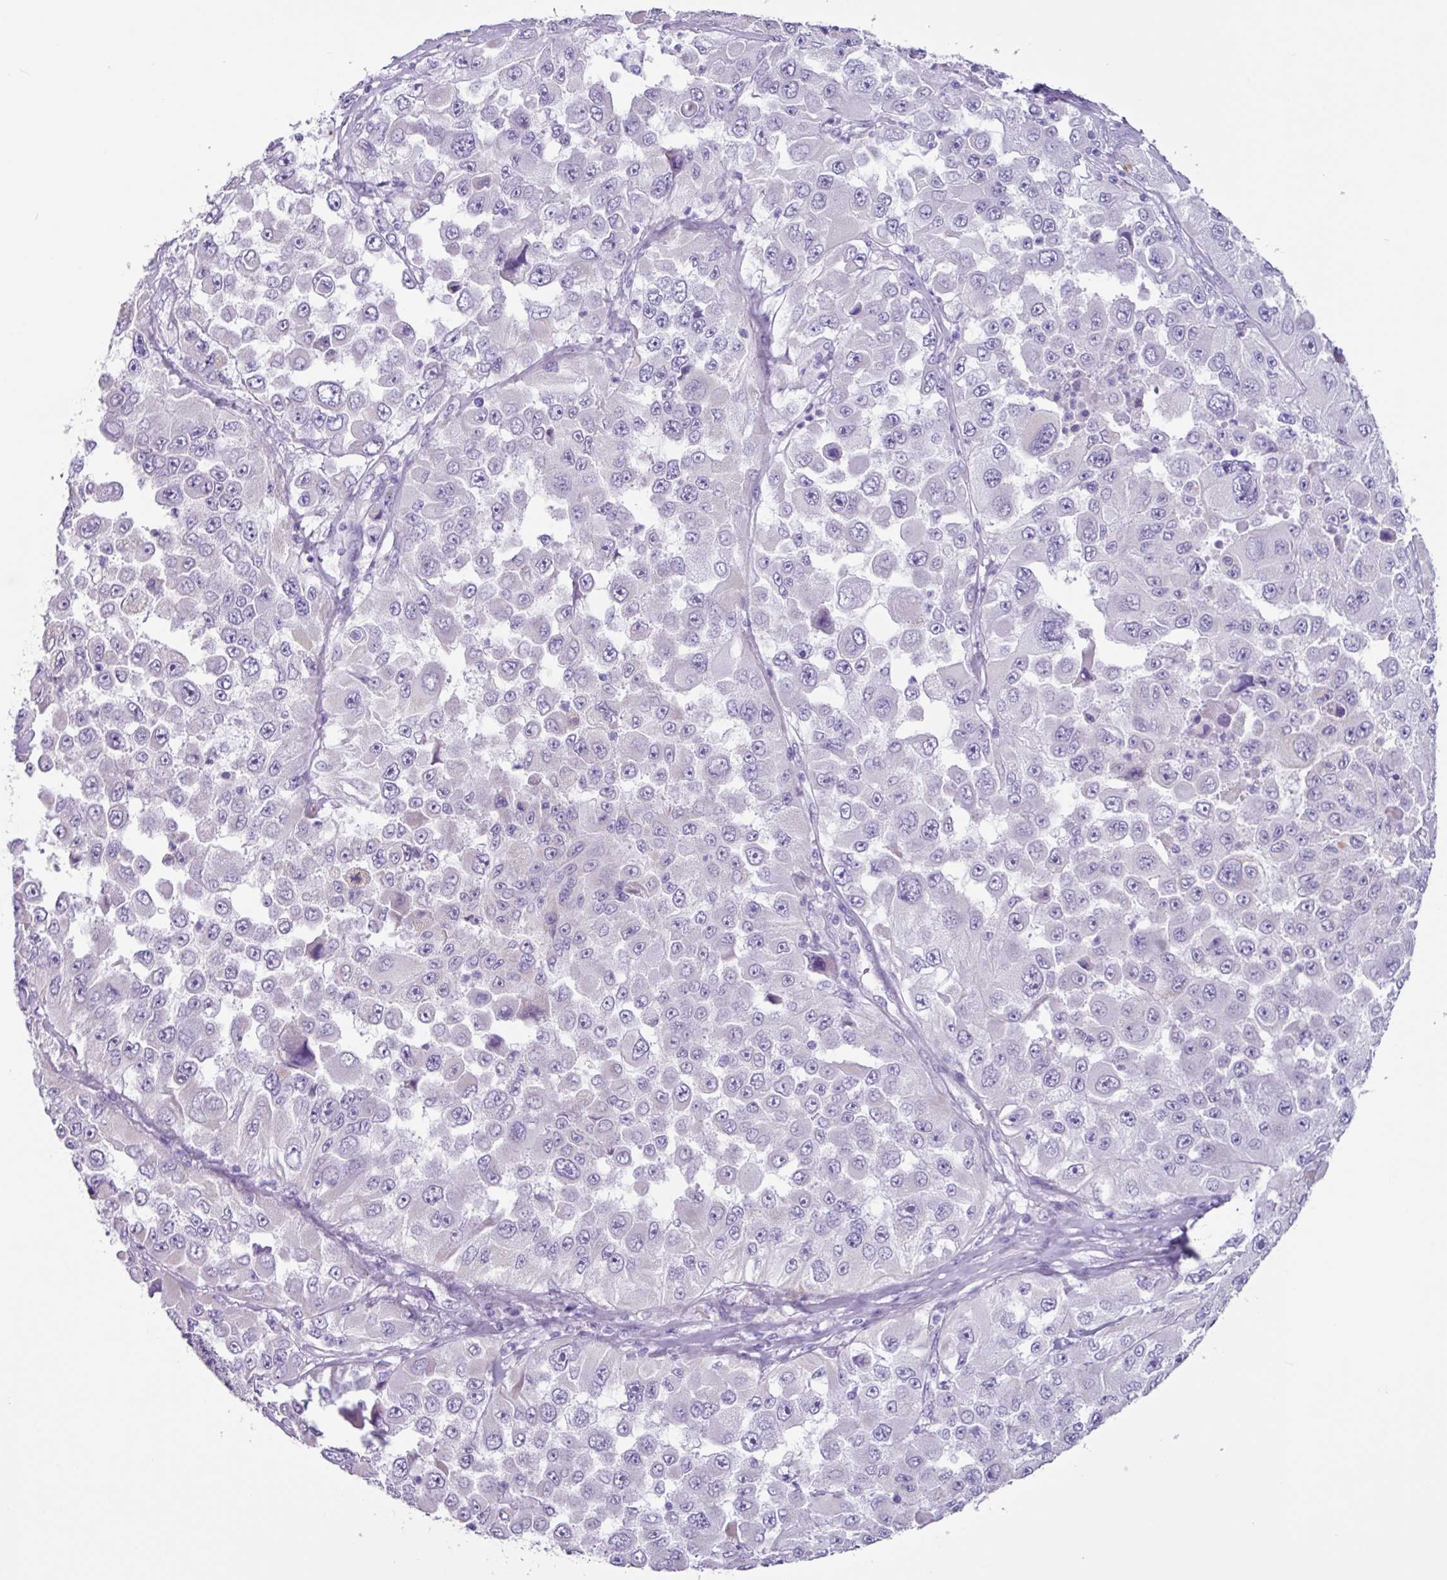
{"staining": {"intensity": "negative", "quantity": "none", "location": "none"}, "tissue": "melanoma", "cell_type": "Tumor cells", "image_type": "cancer", "snomed": [{"axis": "morphology", "description": "Malignant melanoma, Metastatic site"}, {"axis": "topography", "description": "Lymph node"}], "caption": "DAB (3,3'-diaminobenzidine) immunohistochemical staining of malignant melanoma (metastatic site) demonstrates no significant staining in tumor cells. (DAB IHC, high magnification).", "gene": "OTX1", "patient": {"sex": "male", "age": 62}}